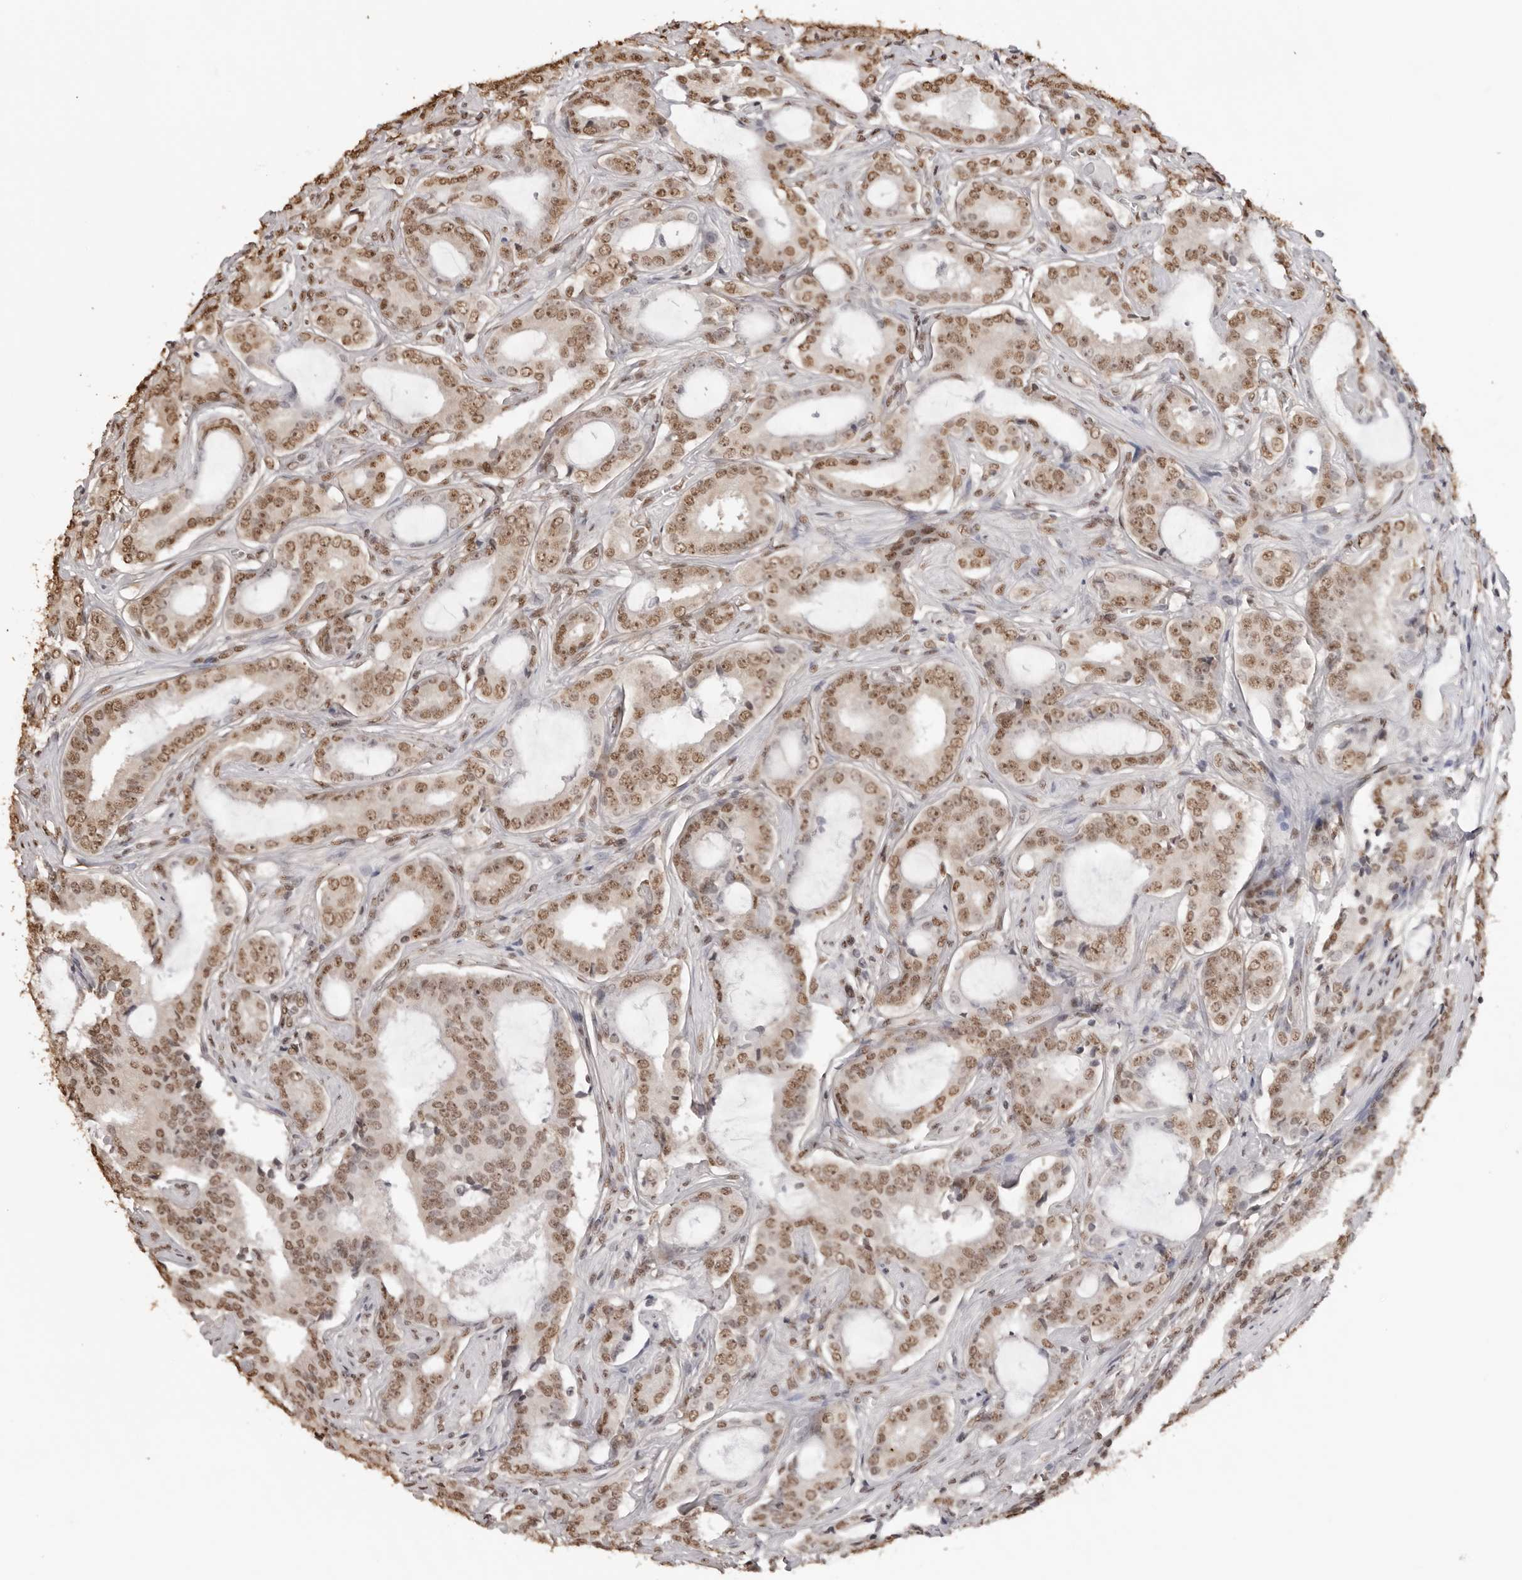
{"staining": {"intensity": "moderate", "quantity": ">75%", "location": "nuclear"}, "tissue": "prostate cancer", "cell_type": "Tumor cells", "image_type": "cancer", "snomed": [{"axis": "morphology", "description": "Adenocarcinoma, High grade"}, {"axis": "topography", "description": "Prostate"}], "caption": "Immunohistochemical staining of prostate adenocarcinoma (high-grade) demonstrates medium levels of moderate nuclear positivity in approximately >75% of tumor cells.", "gene": "OLIG3", "patient": {"sex": "male", "age": 73}}